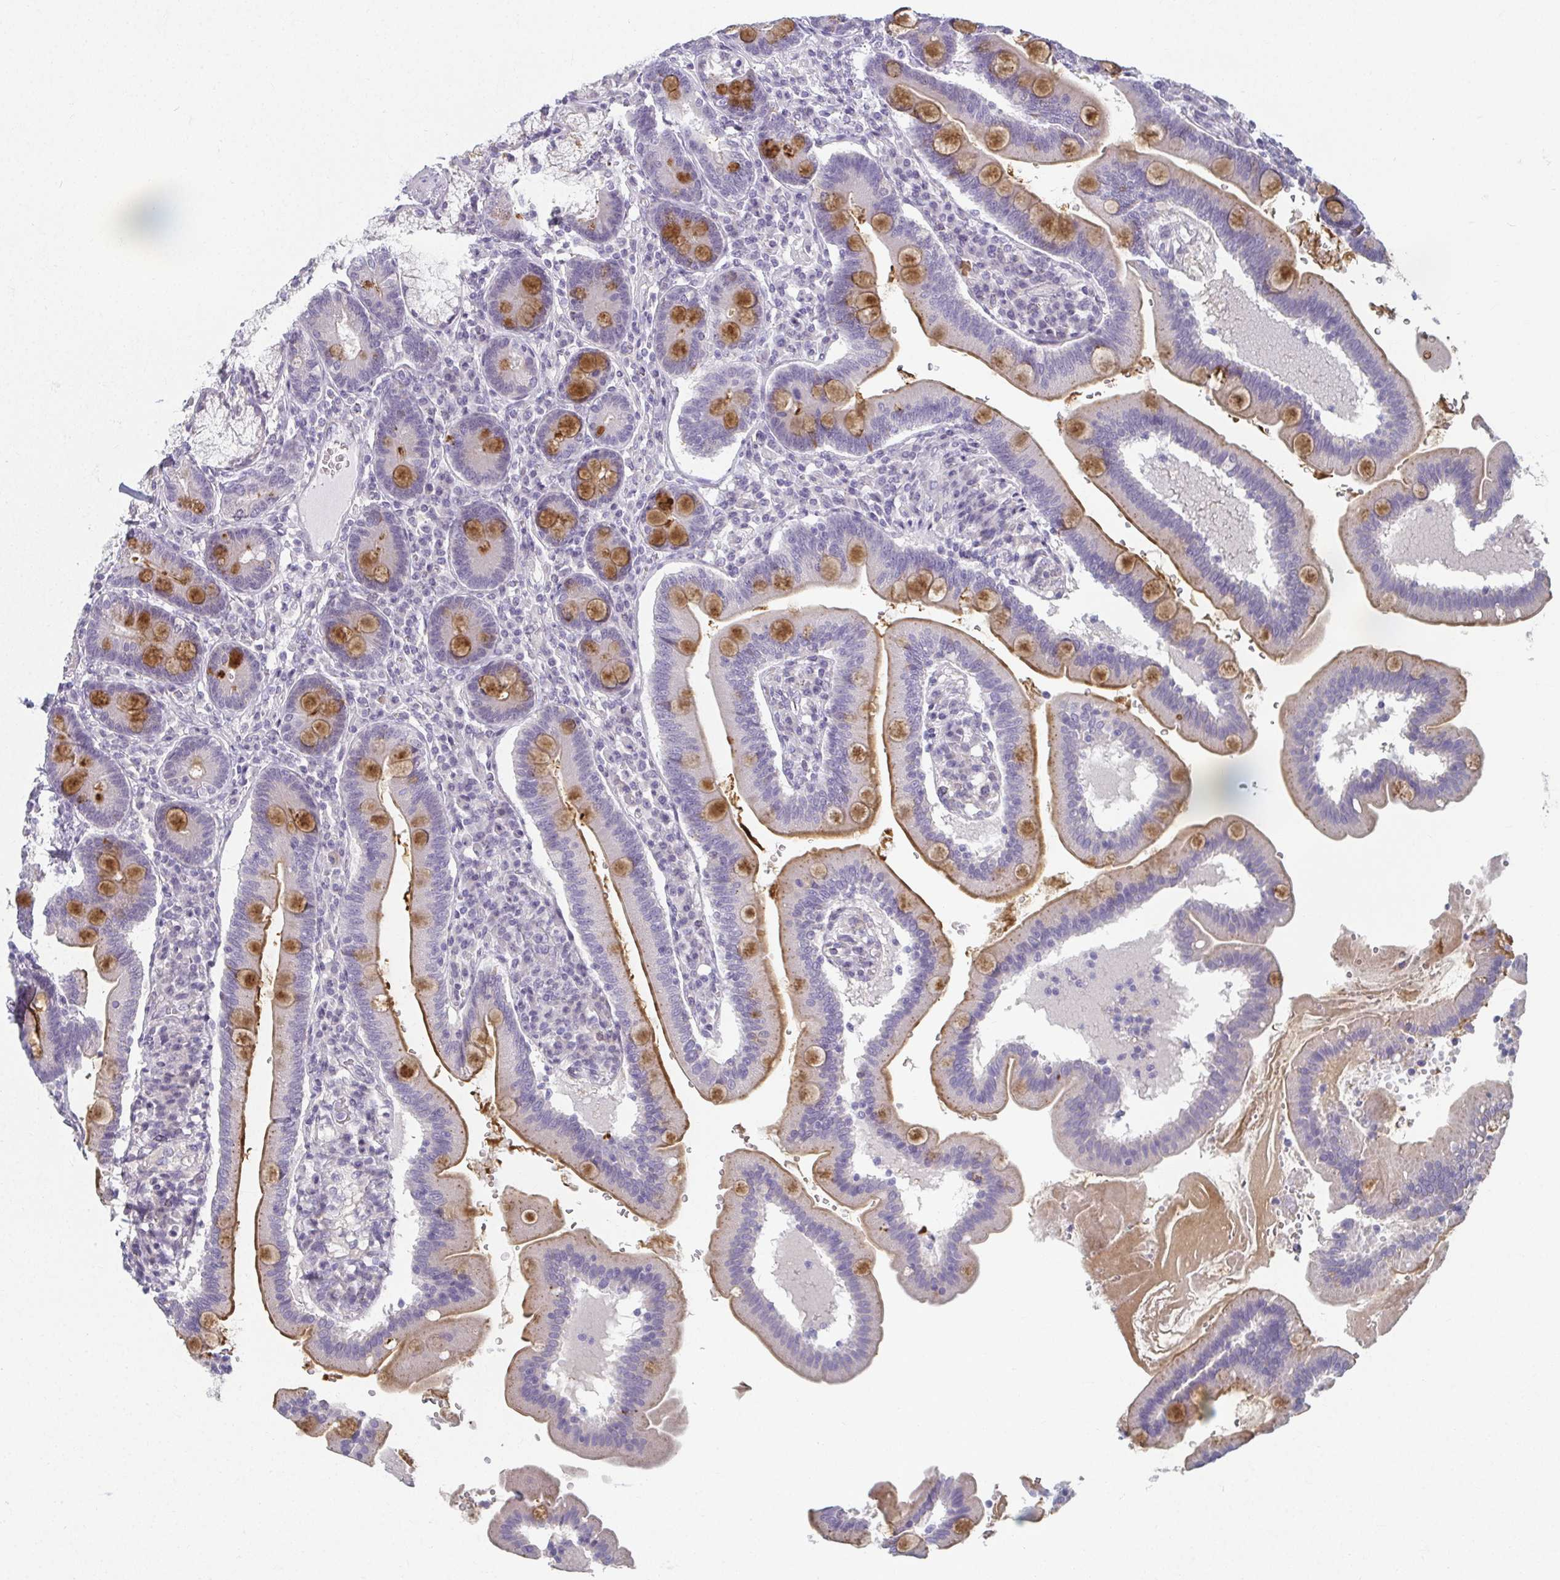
{"staining": {"intensity": "moderate", "quantity": "<25%", "location": "cytoplasmic/membranous"}, "tissue": "duodenum", "cell_type": "Glandular cells", "image_type": "normal", "snomed": [{"axis": "morphology", "description": "Normal tissue, NOS"}, {"axis": "topography", "description": "Duodenum"}], "caption": "This photomicrograph displays immunohistochemistry (IHC) staining of unremarkable human duodenum, with low moderate cytoplasmic/membranous expression in about <25% of glandular cells.", "gene": "CAMKV", "patient": {"sex": "female", "age": 67}}